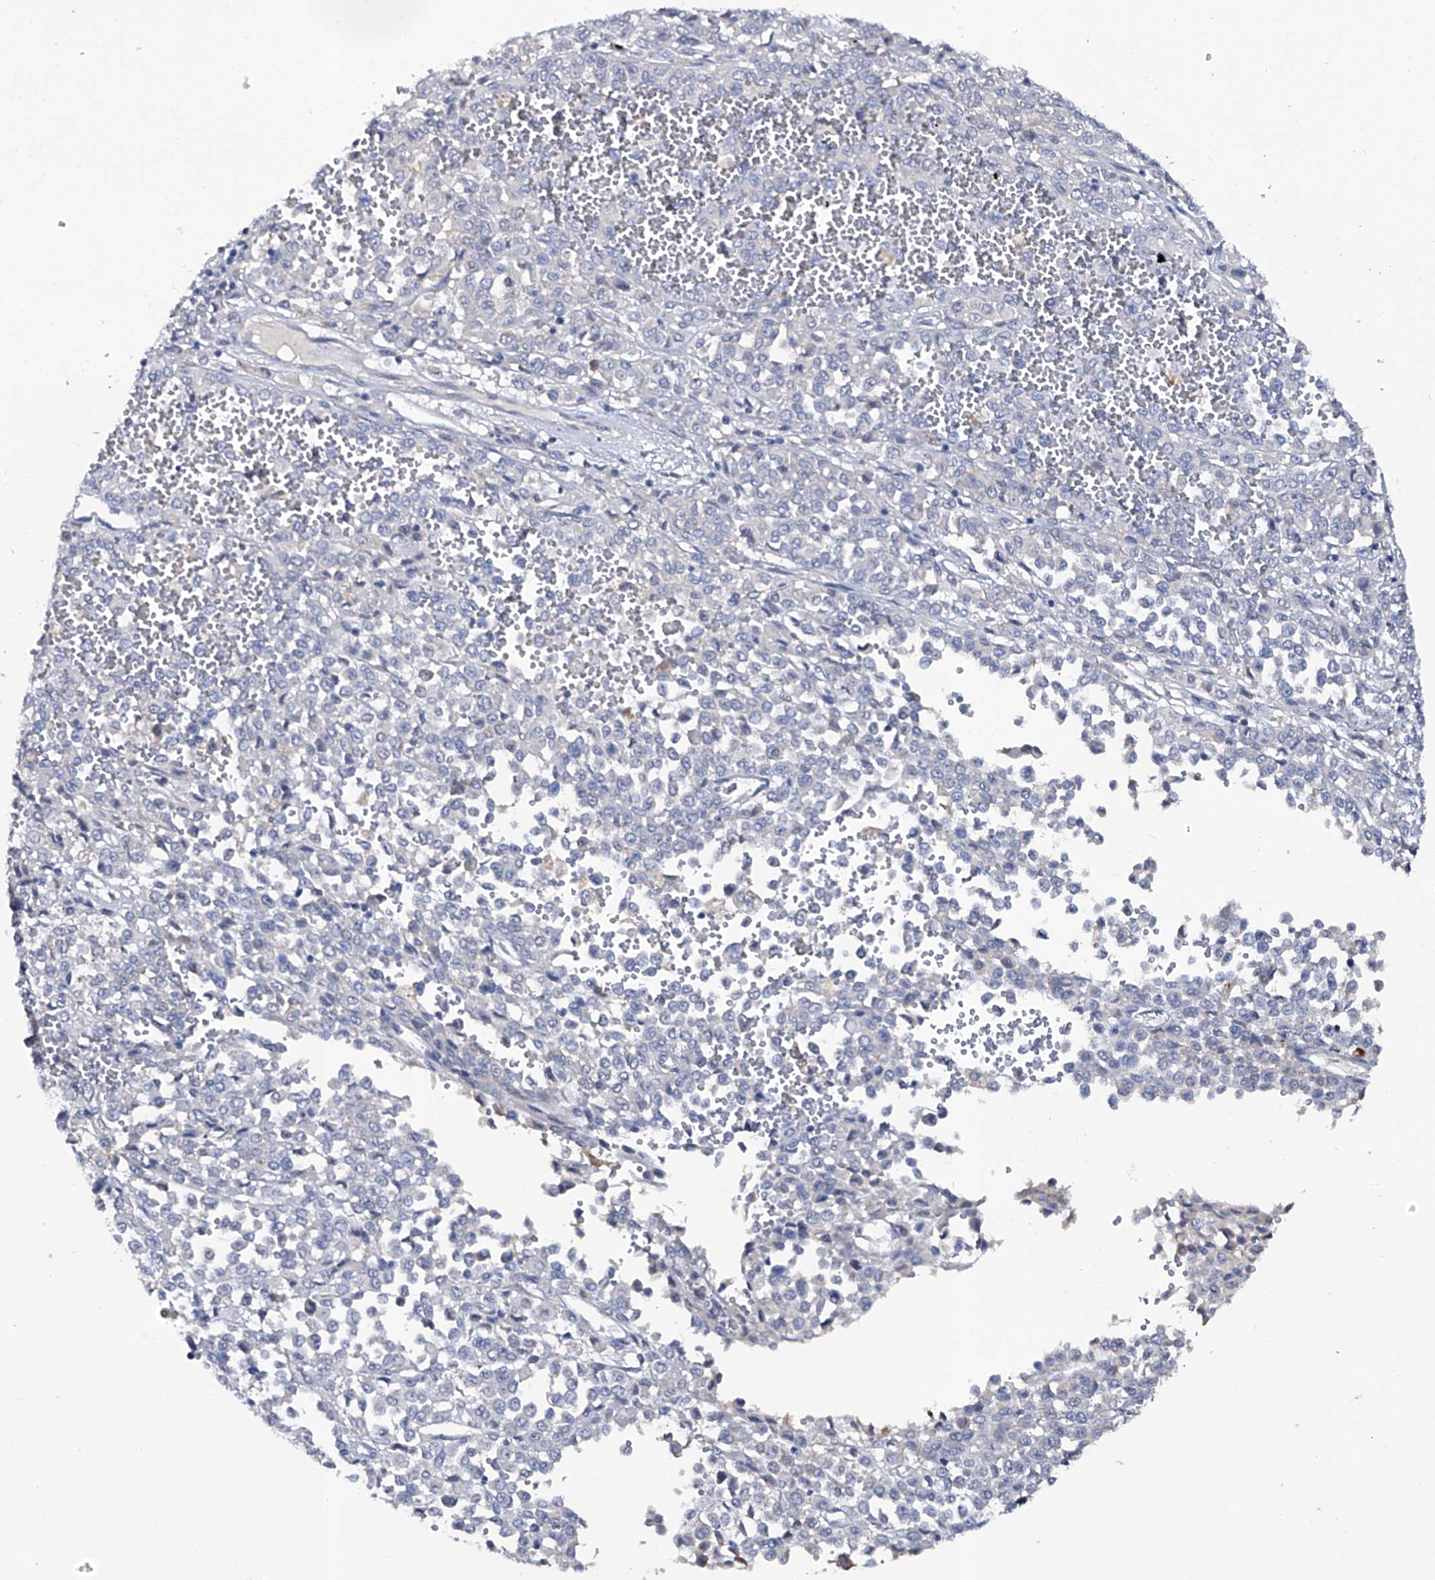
{"staining": {"intensity": "negative", "quantity": "none", "location": "none"}, "tissue": "melanoma", "cell_type": "Tumor cells", "image_type": "cancer", "snomed": [{"axis": "morphology", "description": "Malignant melanoma, Metastatic site"}, {"axis": "topography", "description": "Pancreas"}], "caption": "IHC photomicrograph of human melanoma stained for a protein (brown), which exhibits no expression in tumor cells.", "gene": "KLHL17", "patient": {"sex": "female", "age": 30}}